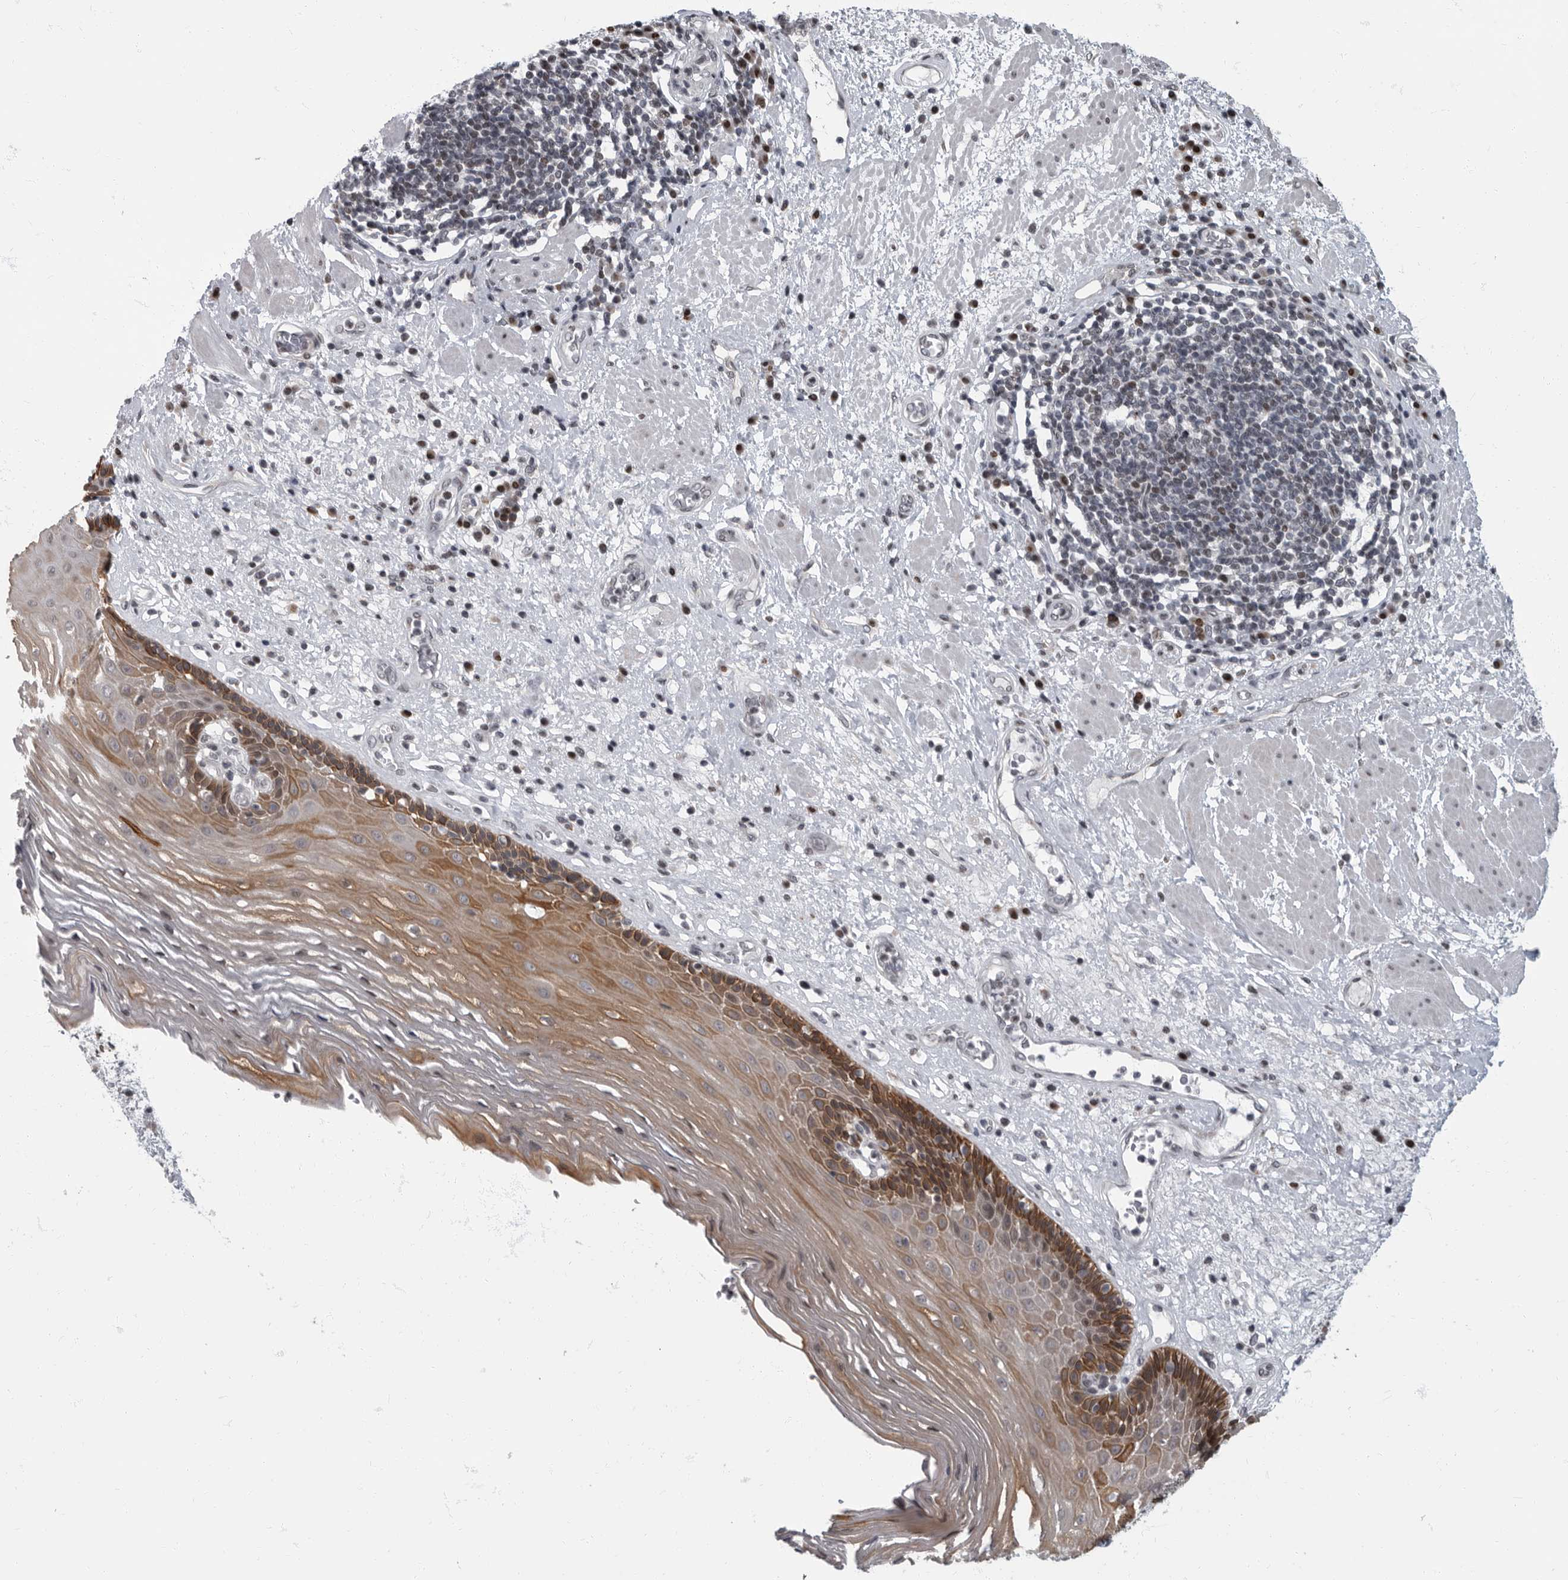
{"staining": {"intensity": "strong", "quantity": "<25%", "location": "cytoplasmic/membranous"}, "tissue": "esophagus", "cell_type": "Squamous epithelial cells", "image_type": "normal", "snomed": [{"axis": "morphology", "description": "Normal tissue, NOS"}, {"axis": "morphology", "description": "Adenocarcinoma, NOS"}, {"axis": "topography", "description": "Esophagus"}], "caption": "IHC micrograph of normal esophagus: esophagus stained using IHC demonstrates medium levels of strong protein expression localized specifically in the cytoplasmic/membranous of squamous epithelial cells, appearing as a cytoplasmic/membranous brown color.", "gene": "EVI5", "patient": {"sex": "male", "age": 62}}